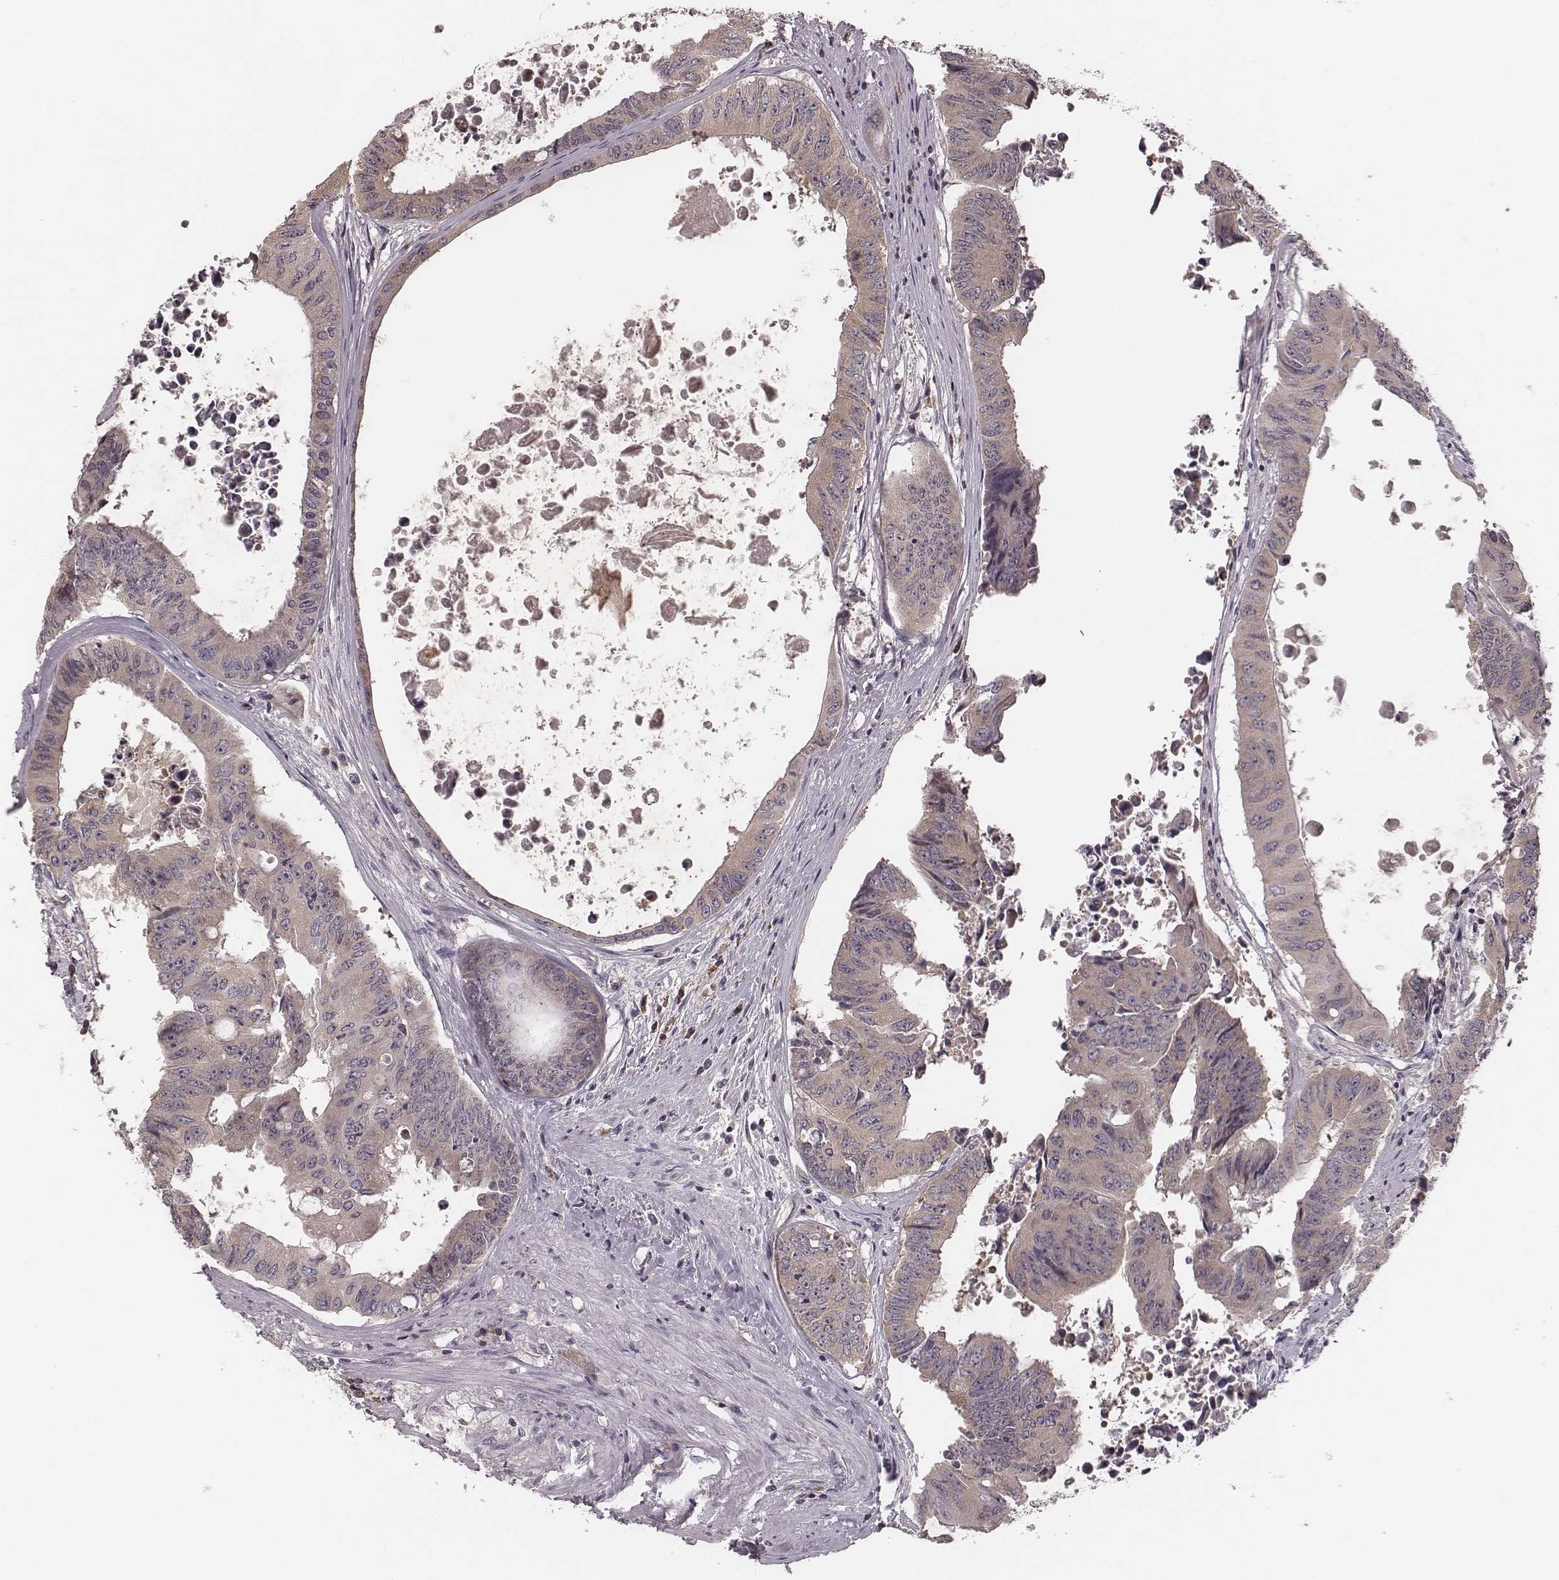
{"staining": {"intensity": "weak", "quantity": ">75%", "location": "cytoplasmic/membranous"}, "tissue": "colorectal cancer", "cell_type": "Tumor cells", "image_type": "cancer", "snomed": [{"axis": "morphology", "description": "Adenocarcinoma, NOS"}, {"axis": "topography", "description": "Rectum"}], "caption": "The histopathology image reveals staining of adenocarcinoma (colorectal), revealing weak cytoplasmic/membranous protein positivity (brown color) within tumor cells.", "gene": "P2RX5", "patient": {"sex": "male", "age": 59}}